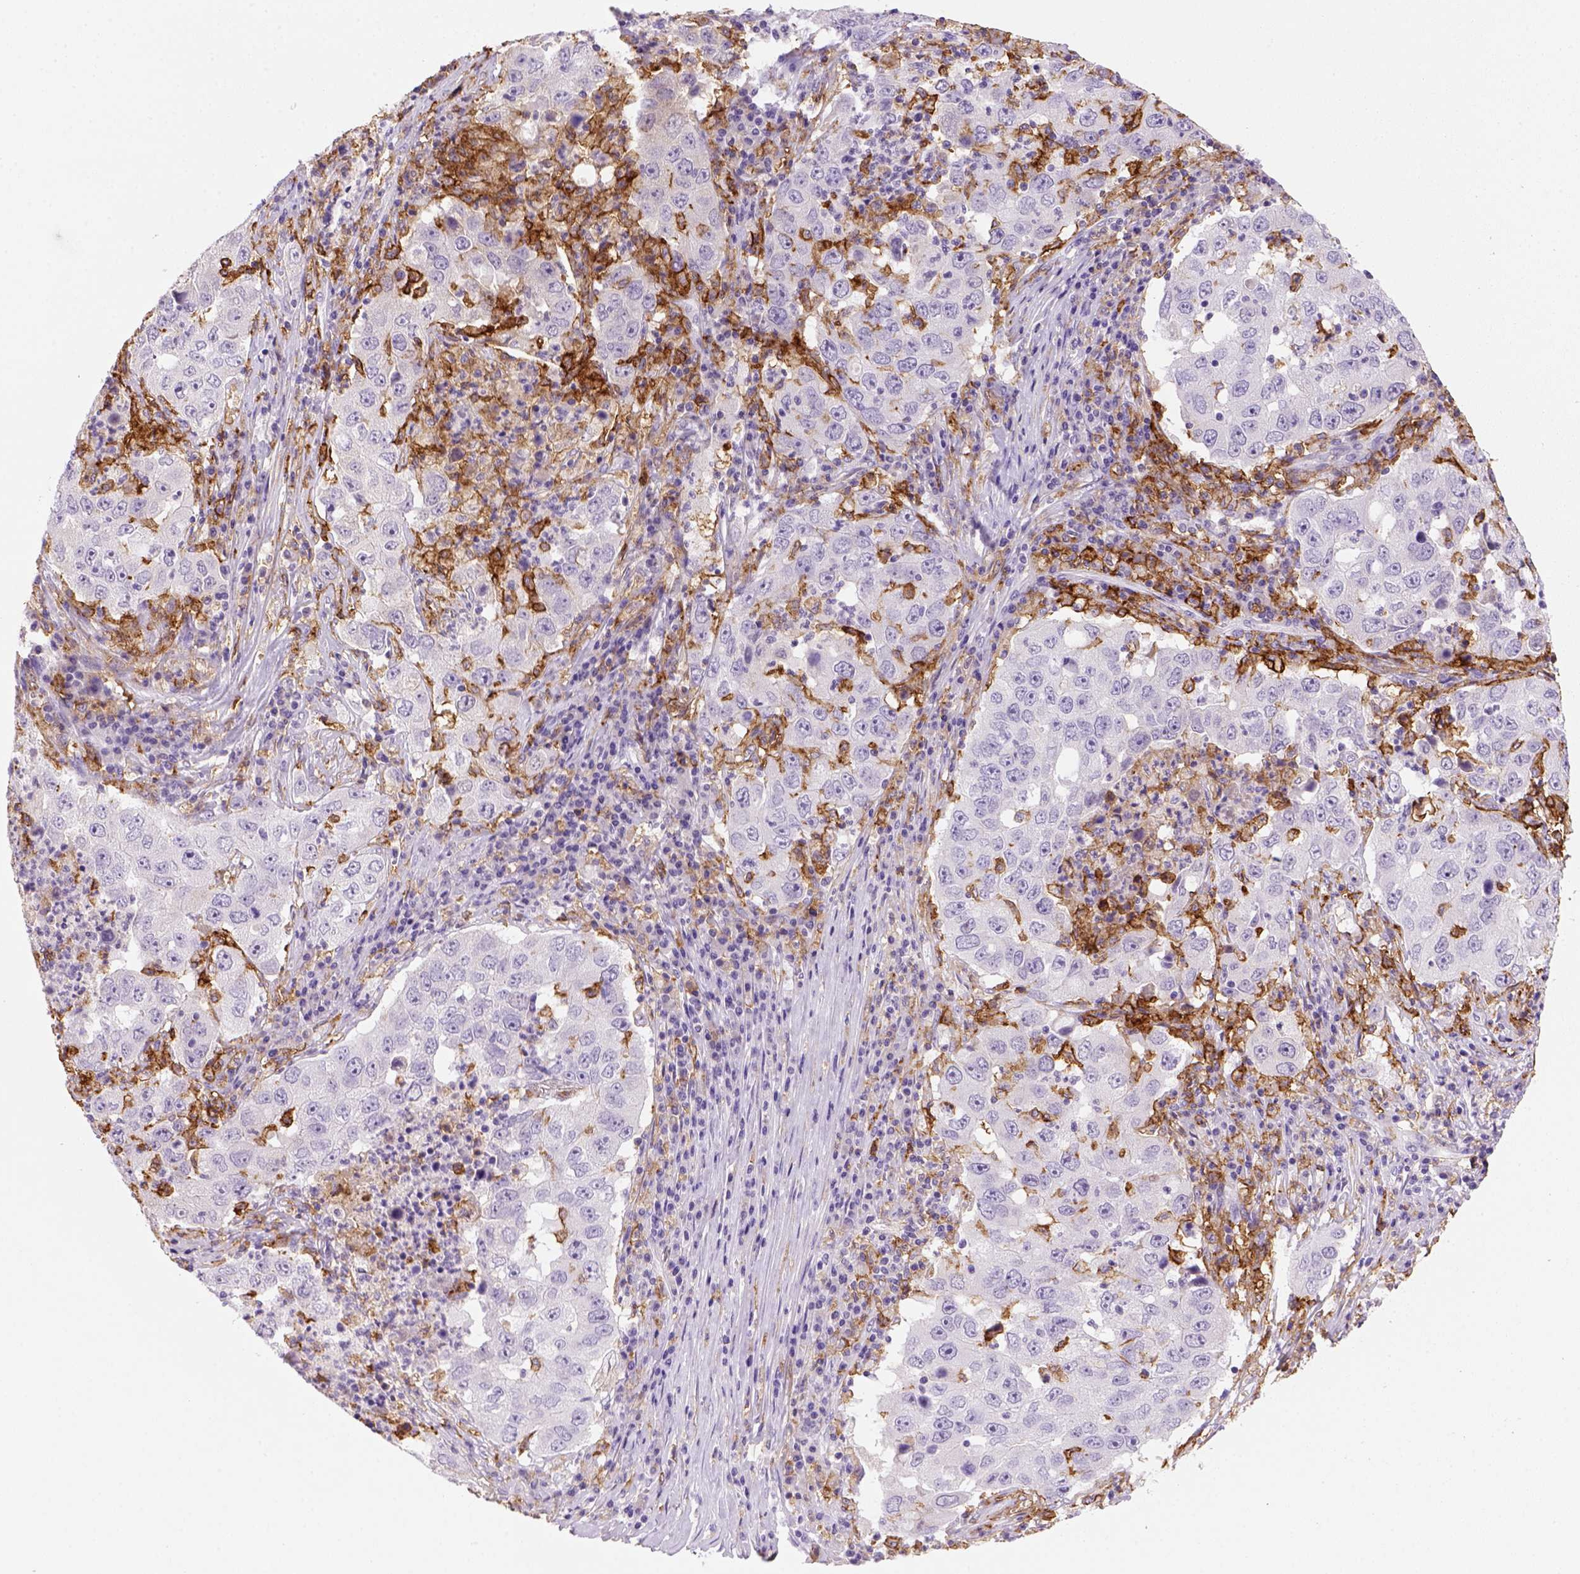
{"staining": {"intensity": "negative", "quantity": "none", "location": "none"}, "tissue": "lung cancer", "cell_type": "Tumor cells", "image_type": "cancer", "snomed": [{"axis": "morphology", "description": "Adenocarcinoma, NOS"}, {"axis": "topography", "description": "Lung"}], "caption": "High power microscopy micrograph of an immunohistochemistry histopathology image of lung adenocarcinoma, revealing no significant positivity in tumor cells.", "gene": "CD14", "patient": {"sex": "male", "age": 73}}